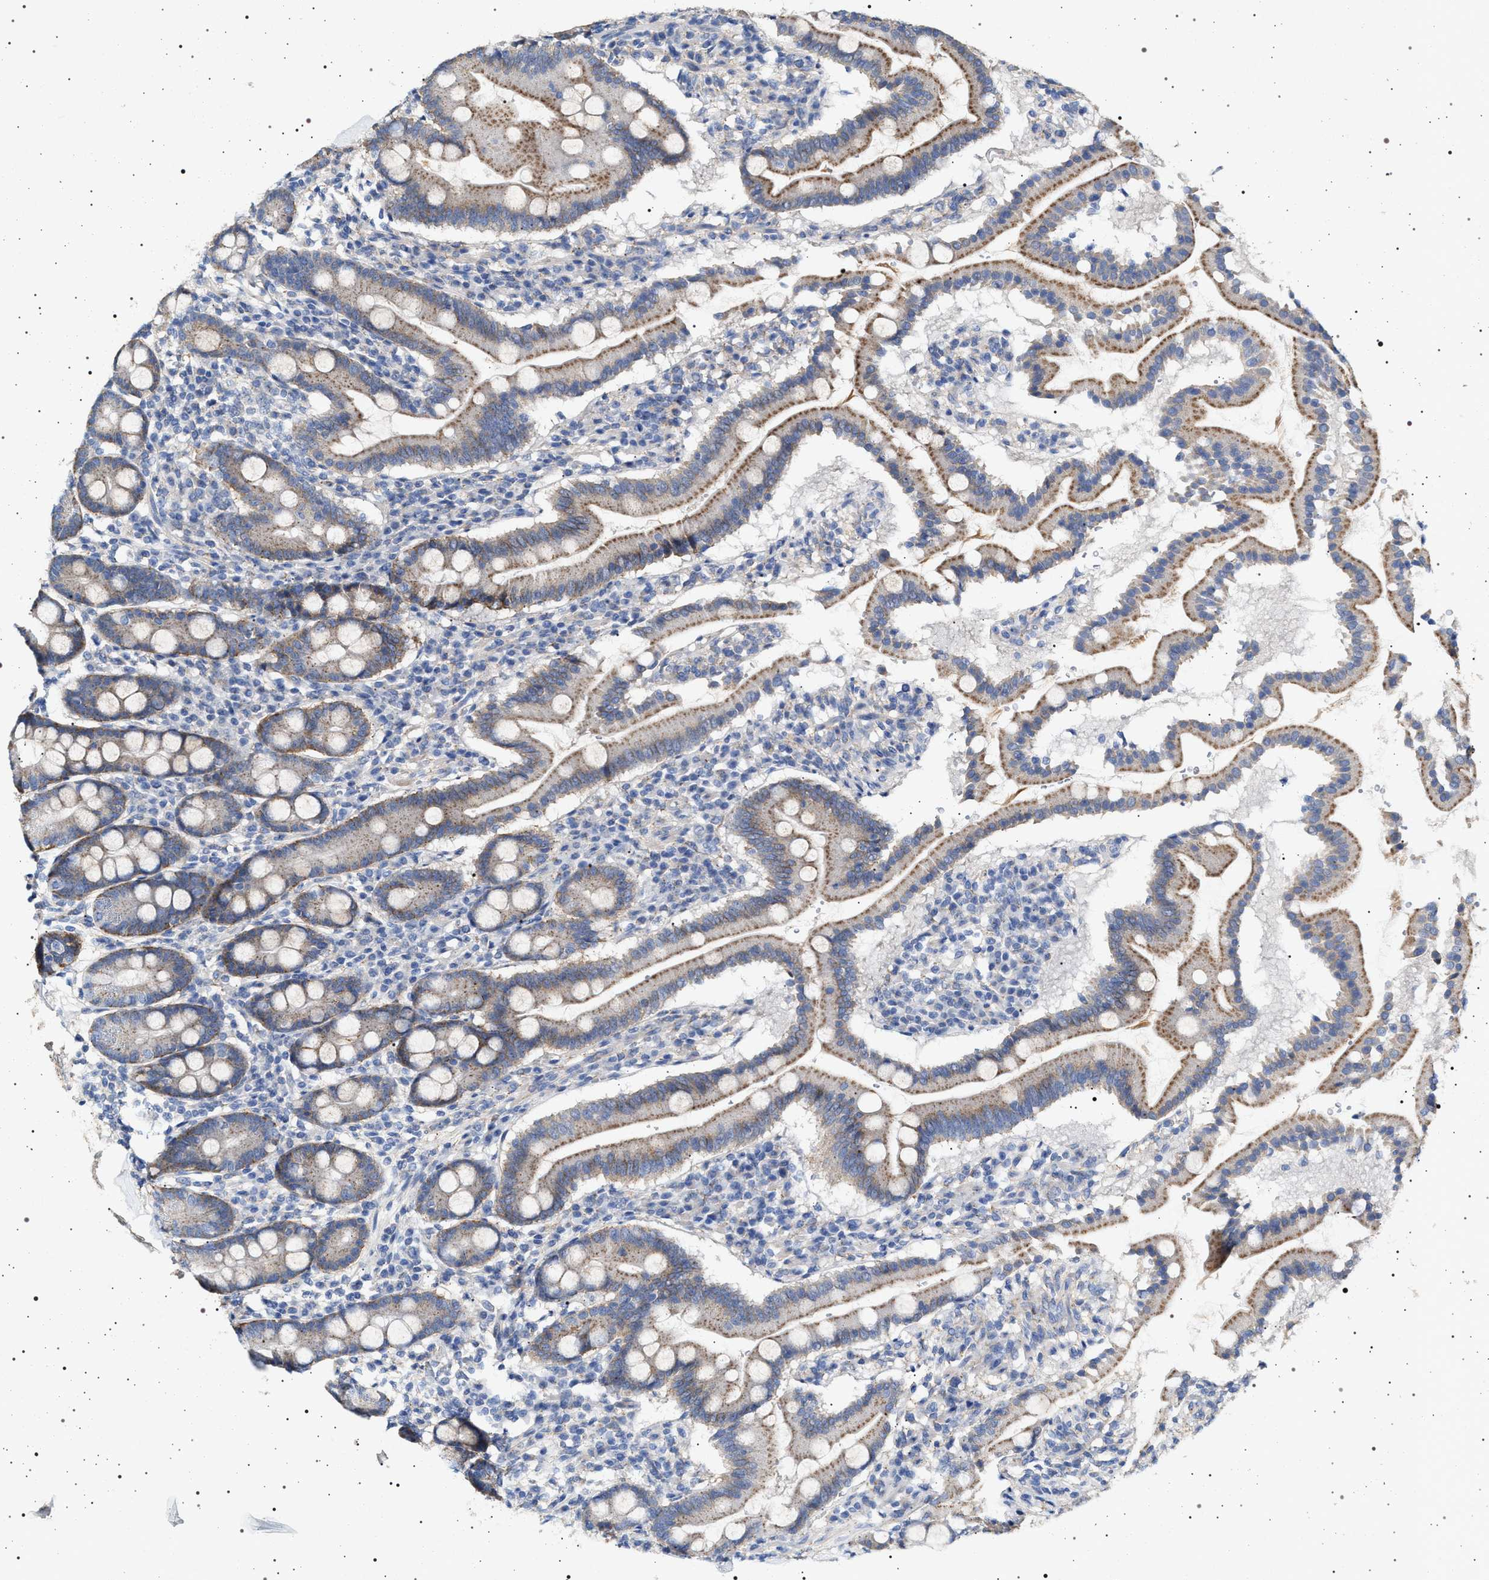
{"staining": {"intensity": "moderate", "quantity": ">75%", "location": "cytoplasmic/membranous"}, "tissue": "duodenum", "cell_type": "Glandular cells", "image_type": "normal", "snomed": [{"axis": "morphology", "description": "Normal tissue, NOS"}, {"axis": "topography", "description": "Duodenum"}], "caption": "Duodenum was stained to show a protein in brown. There is medium levels of moderate cytoplasmic/membranous expression in about >75% of glandular cells.", "gene": "NAALADL2", "patient": {"sex": "male", "age": 50}}